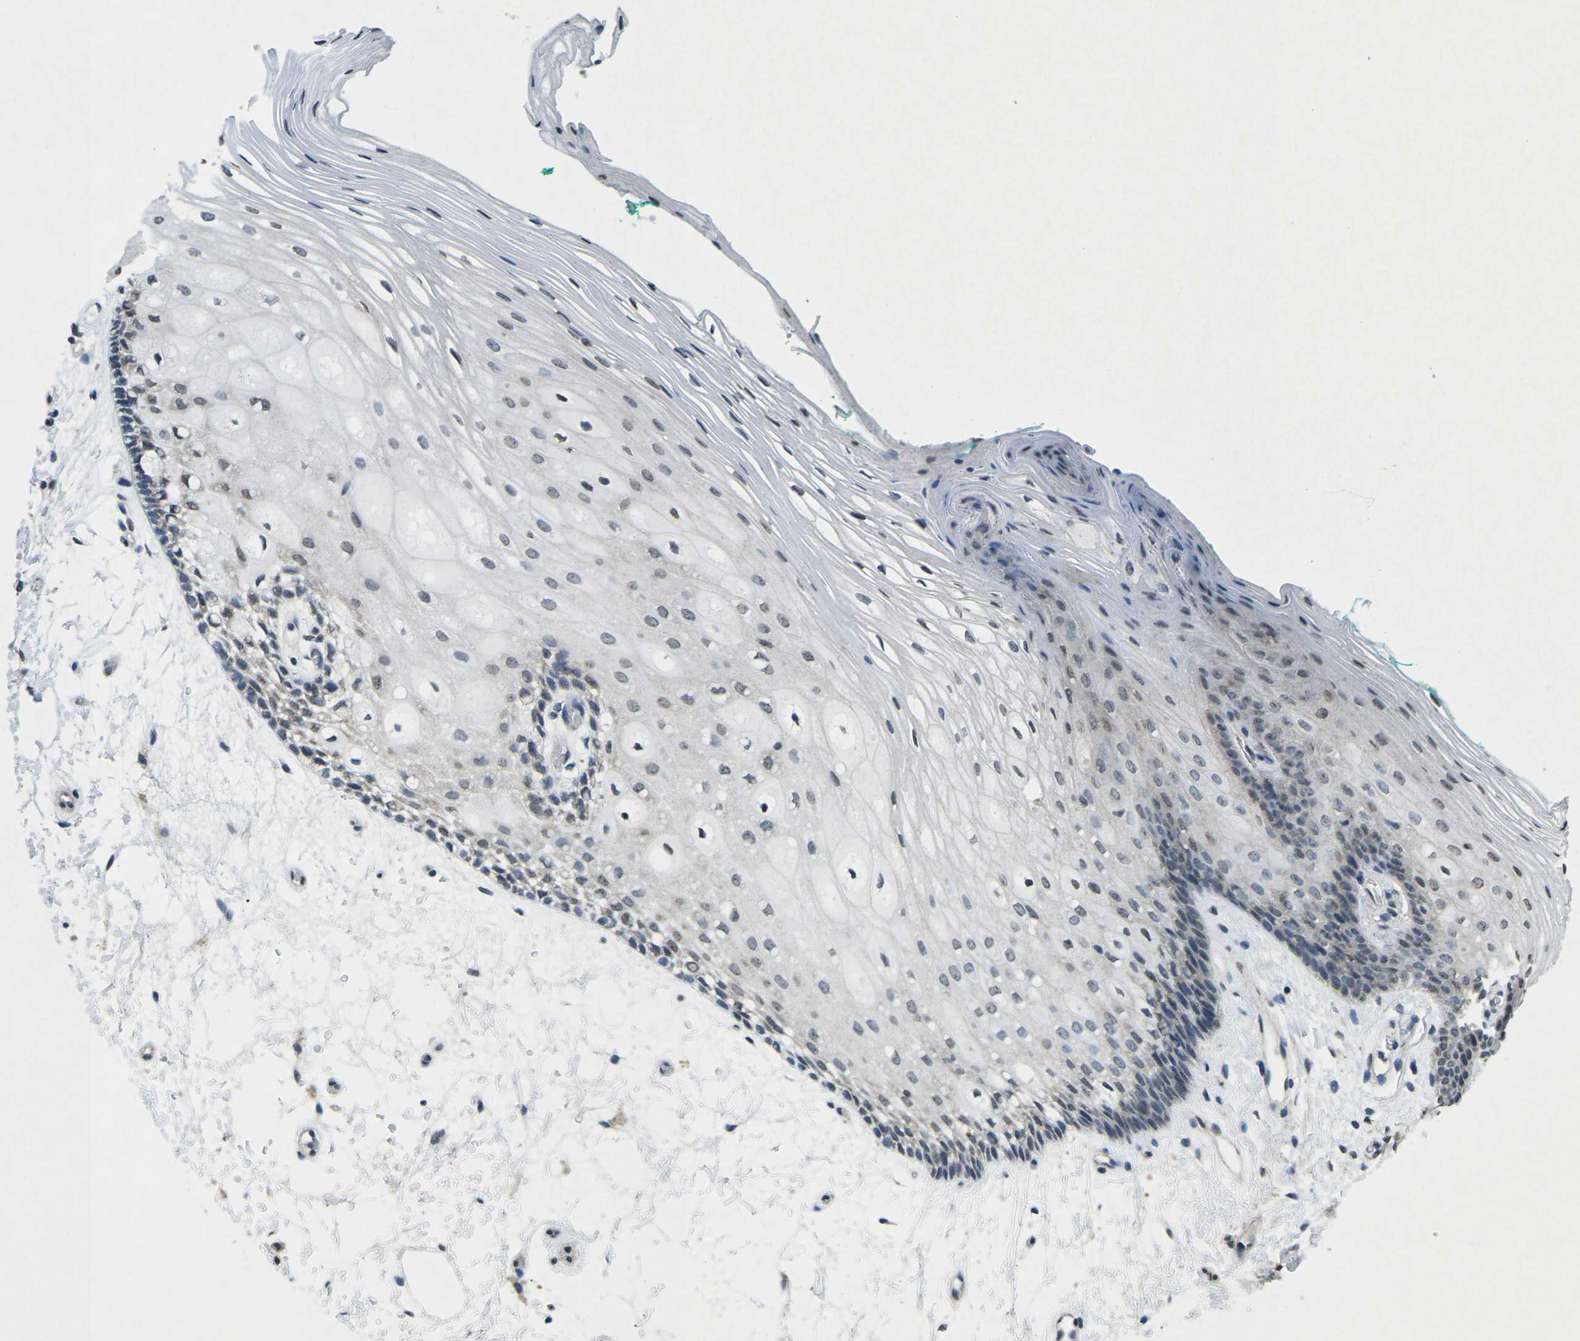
{"staining": {"intensity": "weak", "quantity": "<25%", "location": "nuclear"}, "tissue": "oral mucosa", "cell_type": "Squamous epithelial cells", "image_type": "normal", "snomed": [{"axis": "morphology", "description": "Normal tissue, NOS"}, {"axis": "topography", "description": "Skeletal muscle"}, {"axis": "topography", "description": "Oral tissue"}, {"axis": "topography", "description": "Peripheral nerve tissue"}], "caption": "Immunohistochemistry micrograph of normal oral mucosa stained for a protein (brown), which exhibits no positivity in squamous epithelial cells. (DAB (3,3'-diaminobenzidine) immunohistochemistry visualized using brightfield microscopy, high magnification).", "gene": "TFR2", "patient": {"sex": "female", "age": 84}}